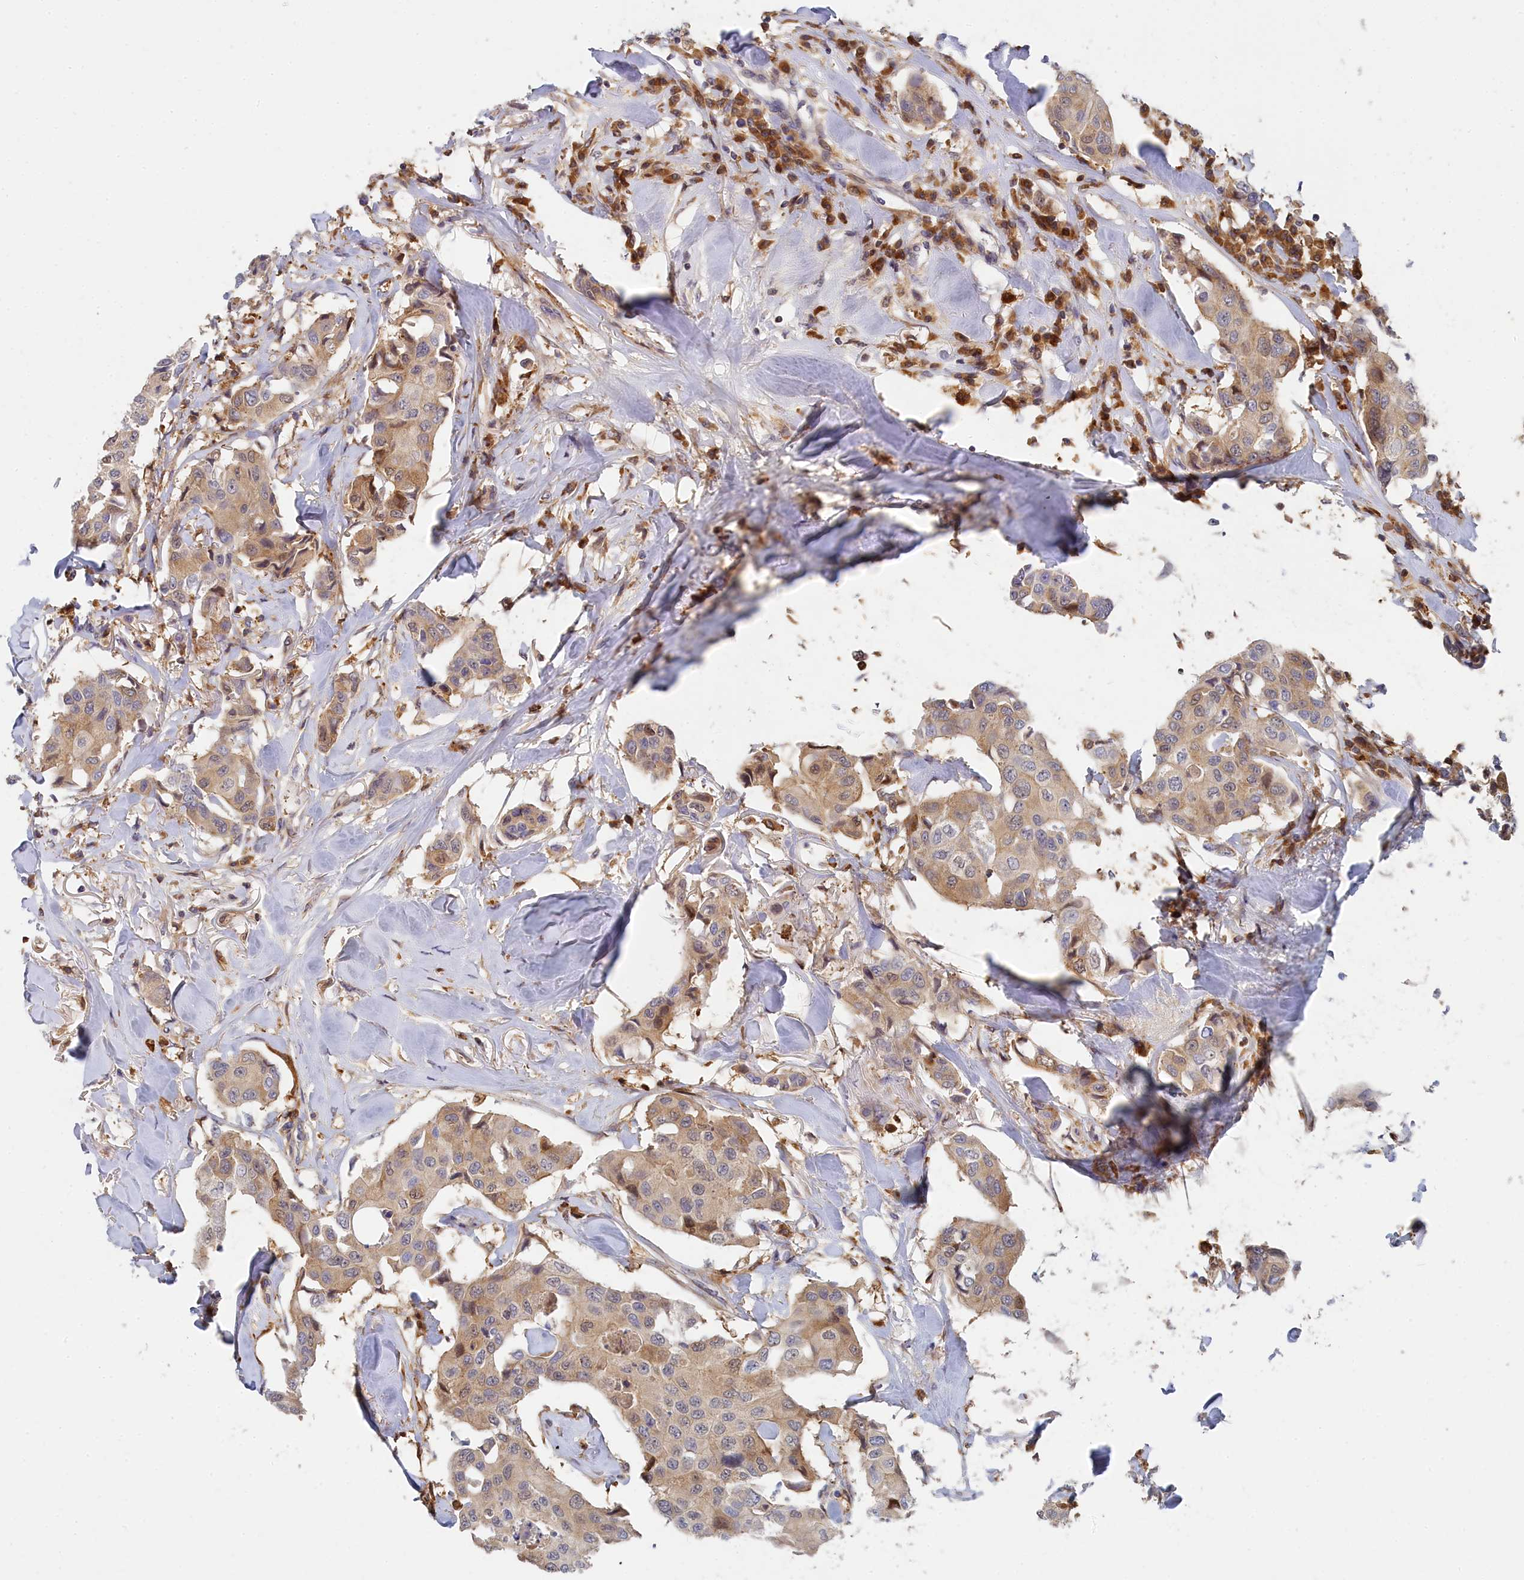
{"staining": {"intensity": "weak", "quantity": ">75%", "location": "cytoplasmic/membranous"}, "tissue": "breast cancer", "cell_type": "Tumor cells", "image_type": "cancer", "snomed": [{"axis": "morphology", "description": "Duct carcinoma"}, {"axis": "topography", "description": "Breast"}], "caption": "Immunohistochemical staining of breast invasive ductal carcinoma displays weak cytoplasmic/membranous protein expression in approximately >75% of tumor cells. Immunohistochemistry (ihc) stains the protein in brown and the nuclei are stained blue.", "gene": "SPATA5L1", "patient": {"sex": "female", "age": 80}}